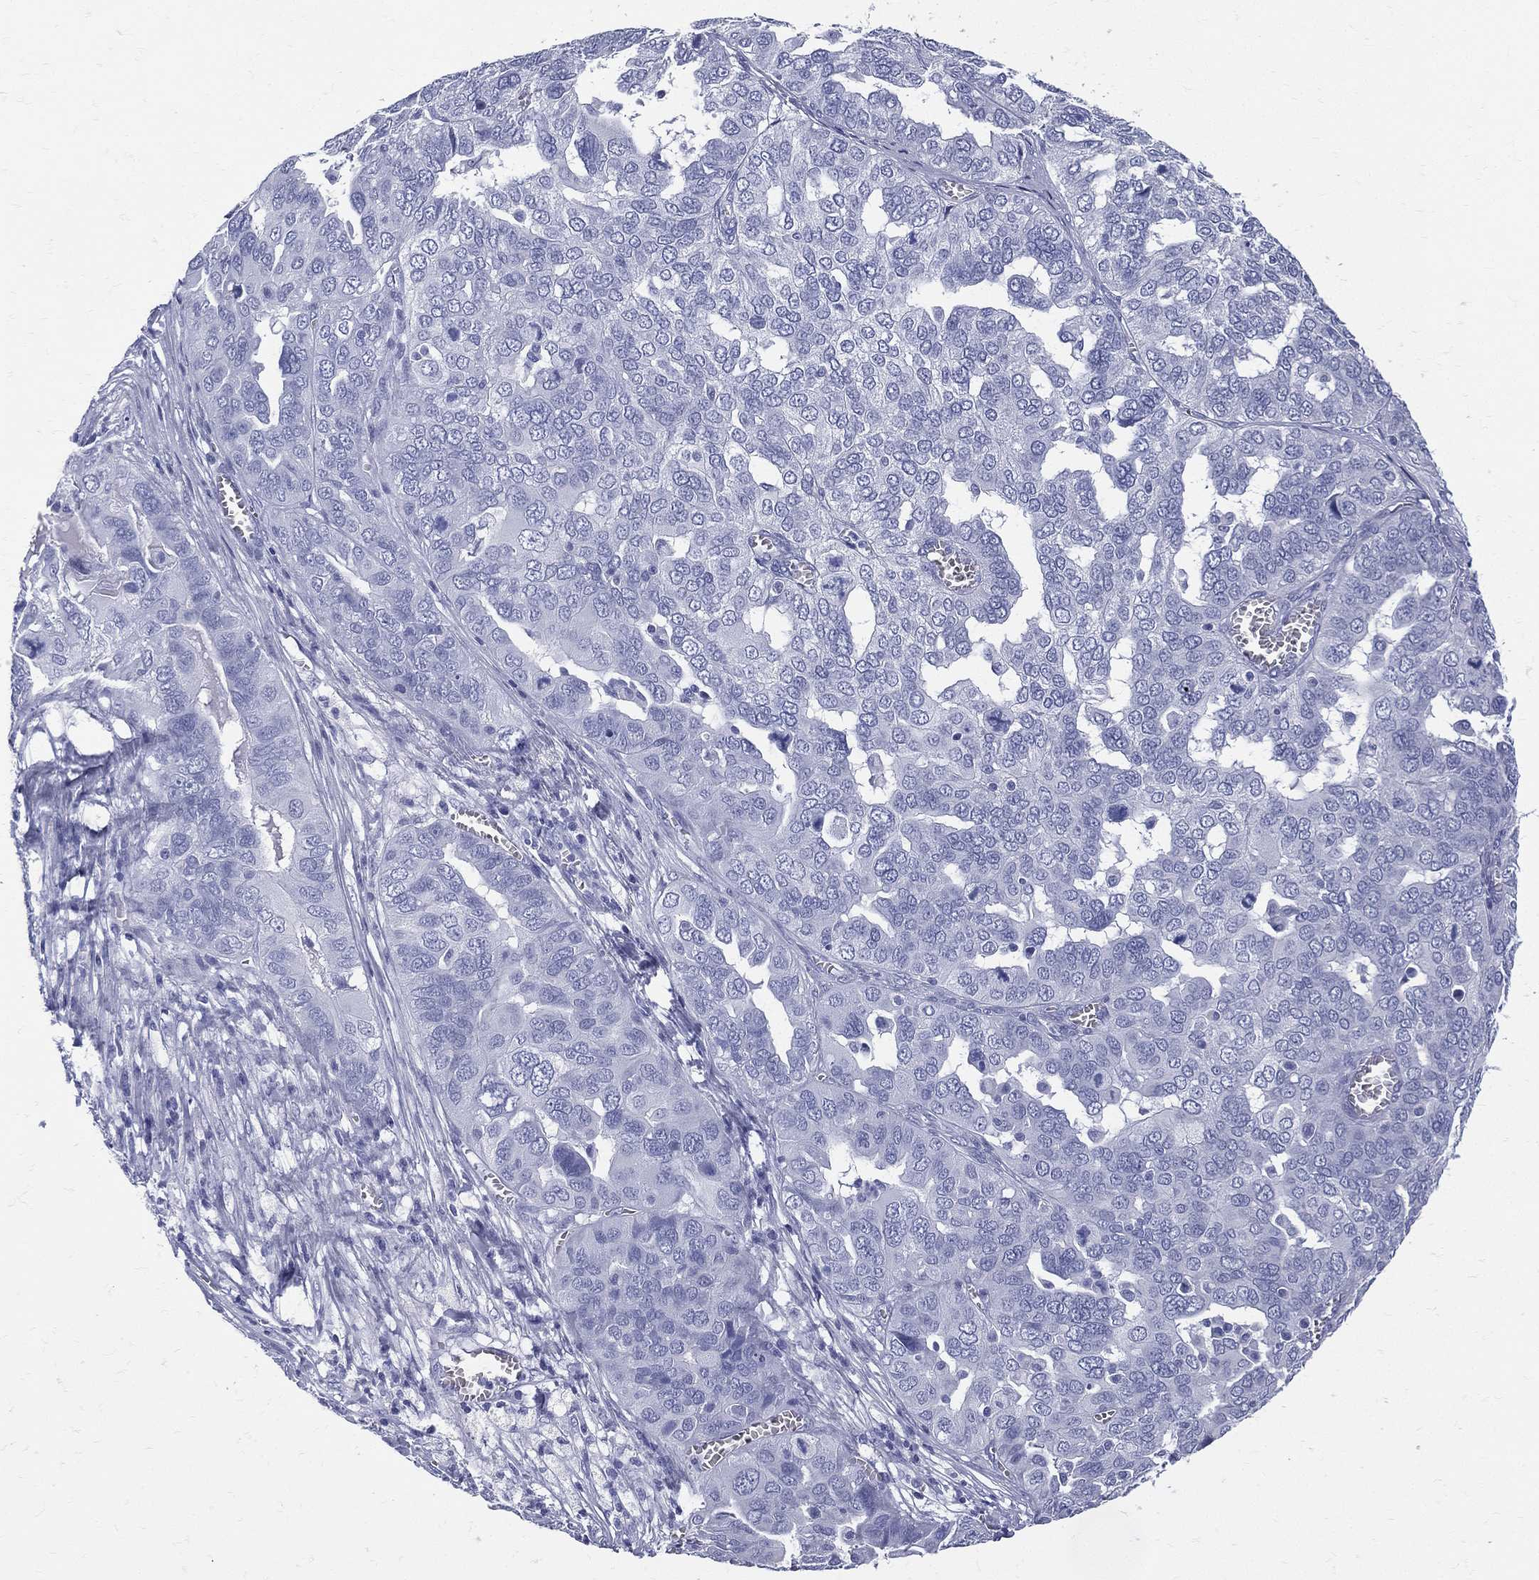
{"staining": {"intensity": "negative", "quantity": "none", "location": "none"}, "tissue": "ovarian cancer", "cell_type": "Tumor cells", "image_type": "cancer", "snomed": [{"axis": "morphology", "description": "Carcinoma, endometroid"}, {"axis": "topography", "description": "Soft tissue"}, {"axis": "topography", "description": "Ovary"}], "caption": "This is an immunohistochemistry photomicrograph of ovarian endometroid carcinoma. There is no expression in tumor cells.", "gene": "ETNPPL", "patient": {"sex": "female", "age": 52}}